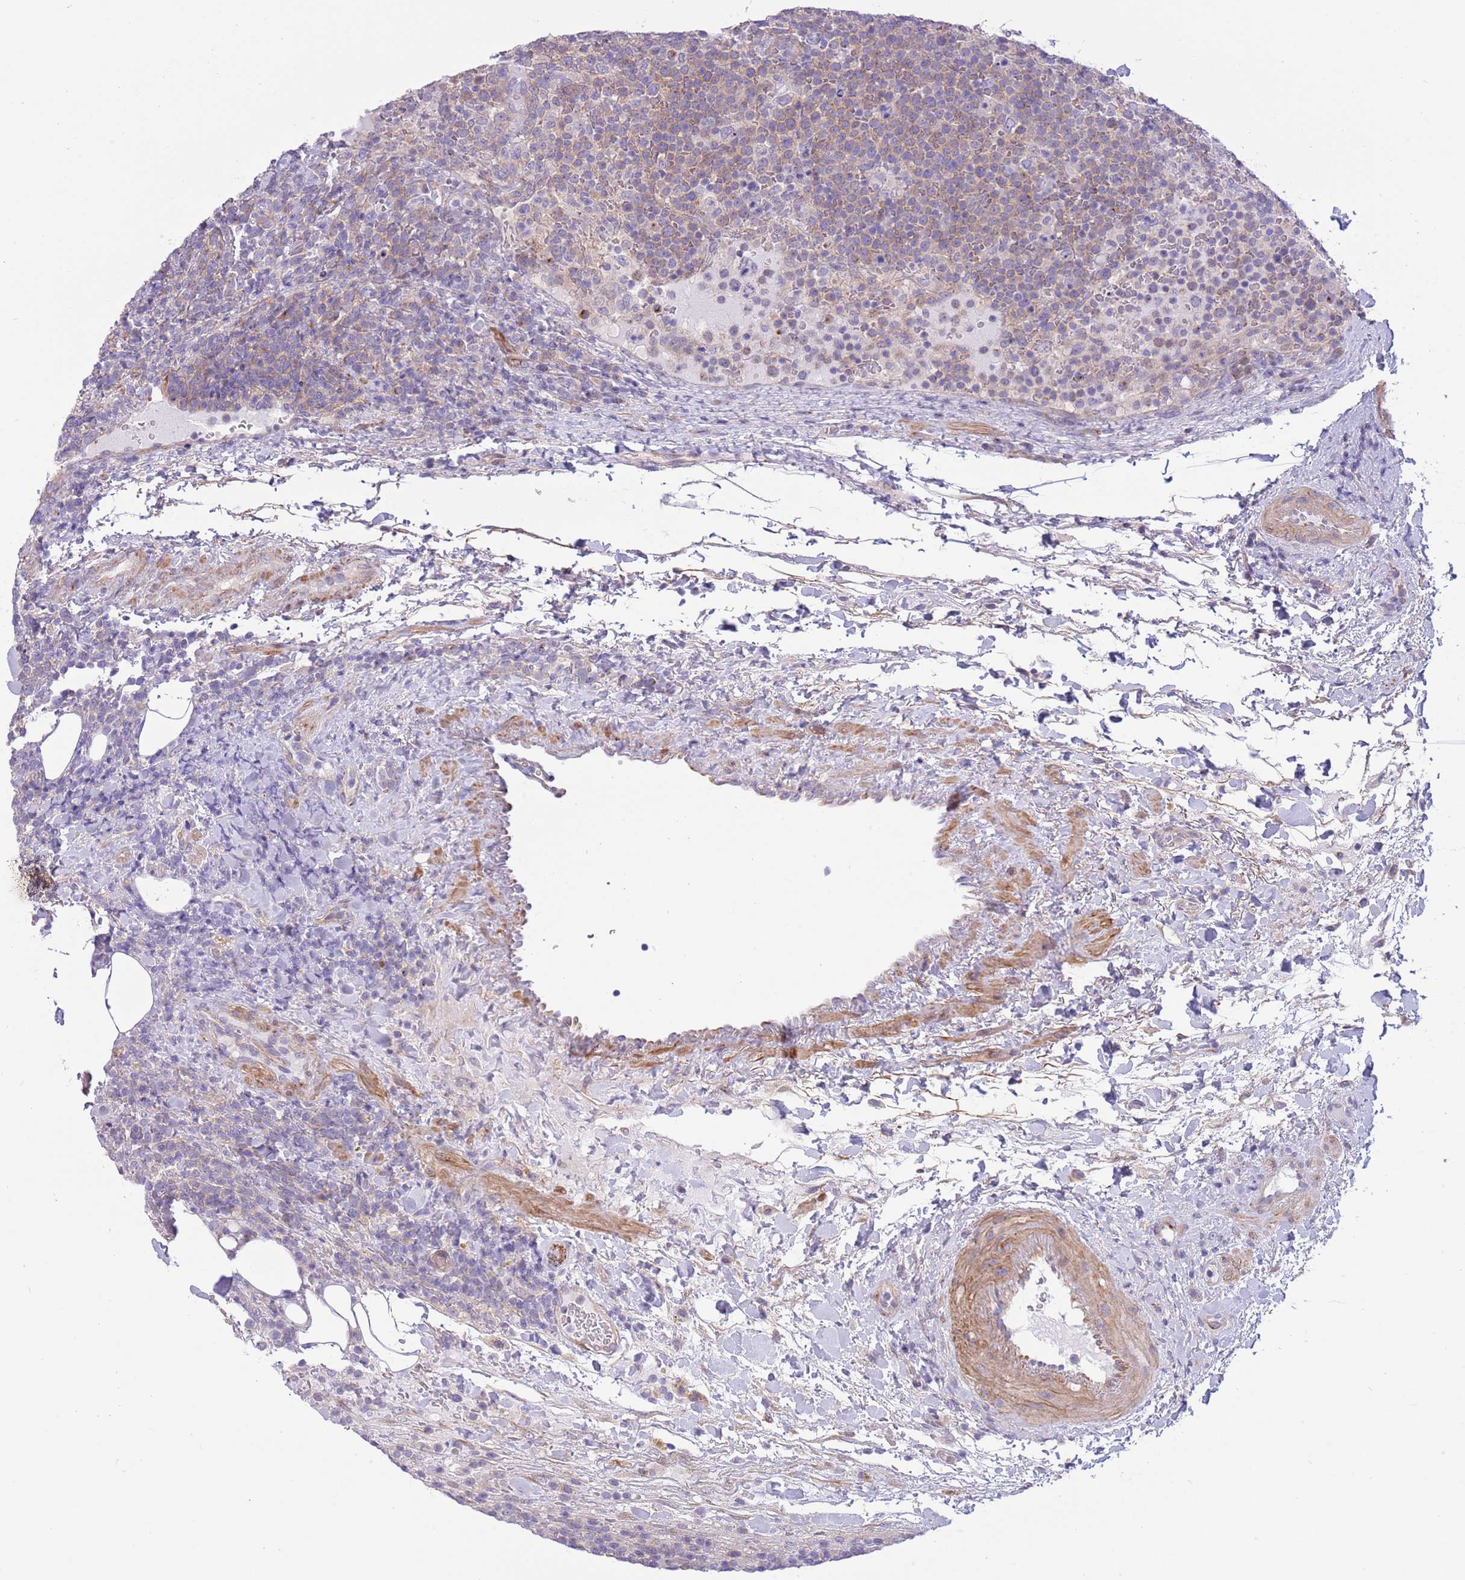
{"staining": {"intensity": "weak", "quantity": "<25%", "location": "cytoplasmic/membranous"}, "tissue": "lymphoma", "cell_type": "Tumor cells", "image_type": "cancer", "snomed": [{"axis": "morphology", "description": "Malignant lymphoma, non-Hodgkin's type, High grade"}, {"axis": "topography", "description": "Lymph node"}], "caption": "Micrograph shows no protein staining in tumor cells of lymphoma tissue.", "gene": "ZC4H2", "patient": {"sex": "male", "age": 61}}